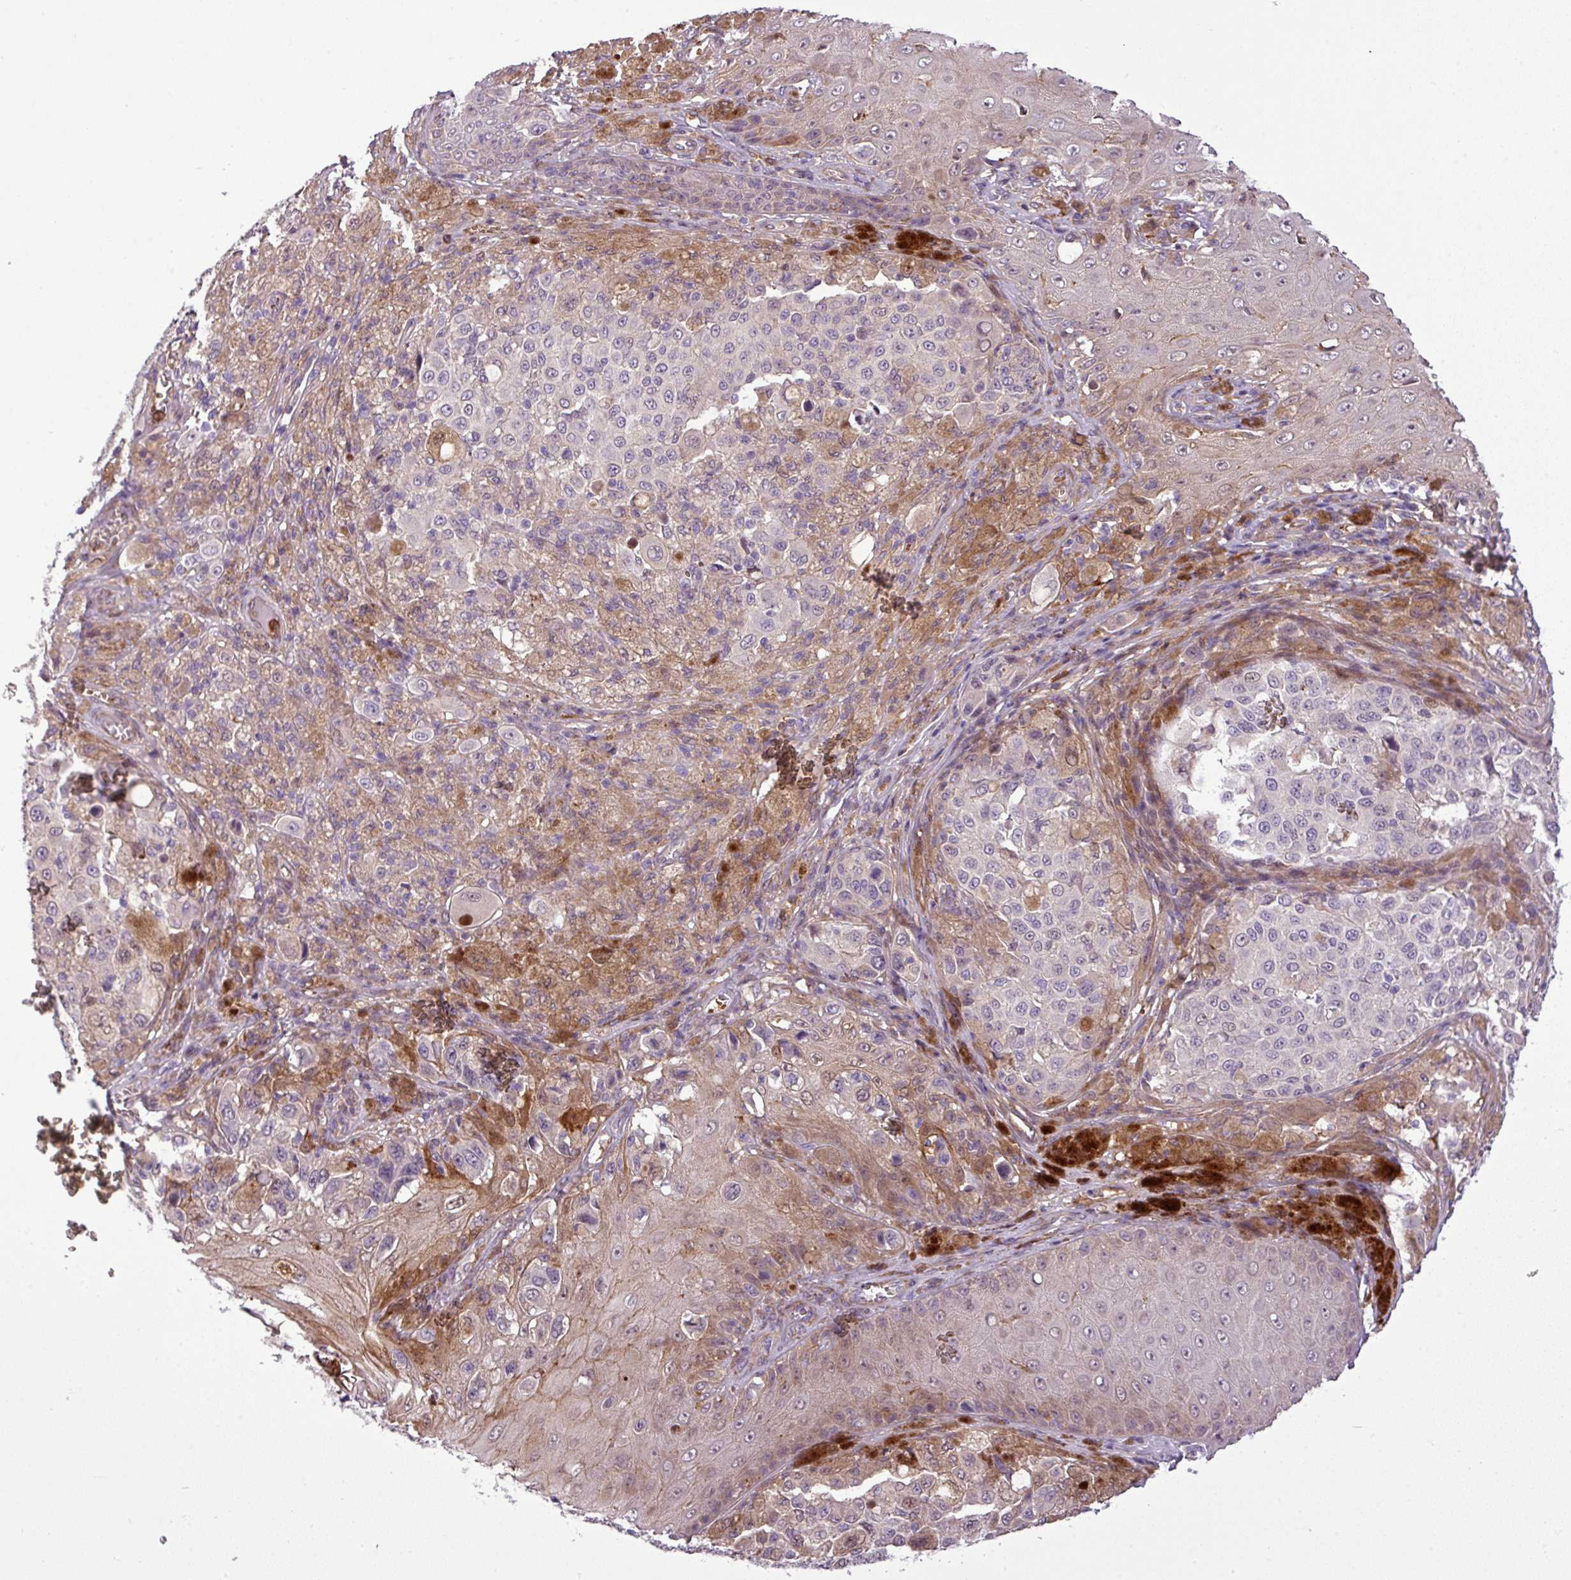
{"staining": {"intensity": "weak", "quantity": "<25%", "location": "cytoplasmic/membranous,nuclear"}, "tissue": "melanoma", "cell_type": "Tumor cells", "image_type": "cancer", "snomed": [{"axis": "morphology", "description": "Malignant melanoma, NOS"}, {"axis": "topography", "description": "Skin"}], "caption": "Tumor cells are negative for protein expression in human melanoma. Brightfield microscopy of immunohistochemistry (IHC) stained with DAB (3,3'-diaminobenzidine) (brown) and hematoxylin (blue), captured at high magnification.", "gene": "NBEAL2", "patient": {"sex": "female", "age": 63}}